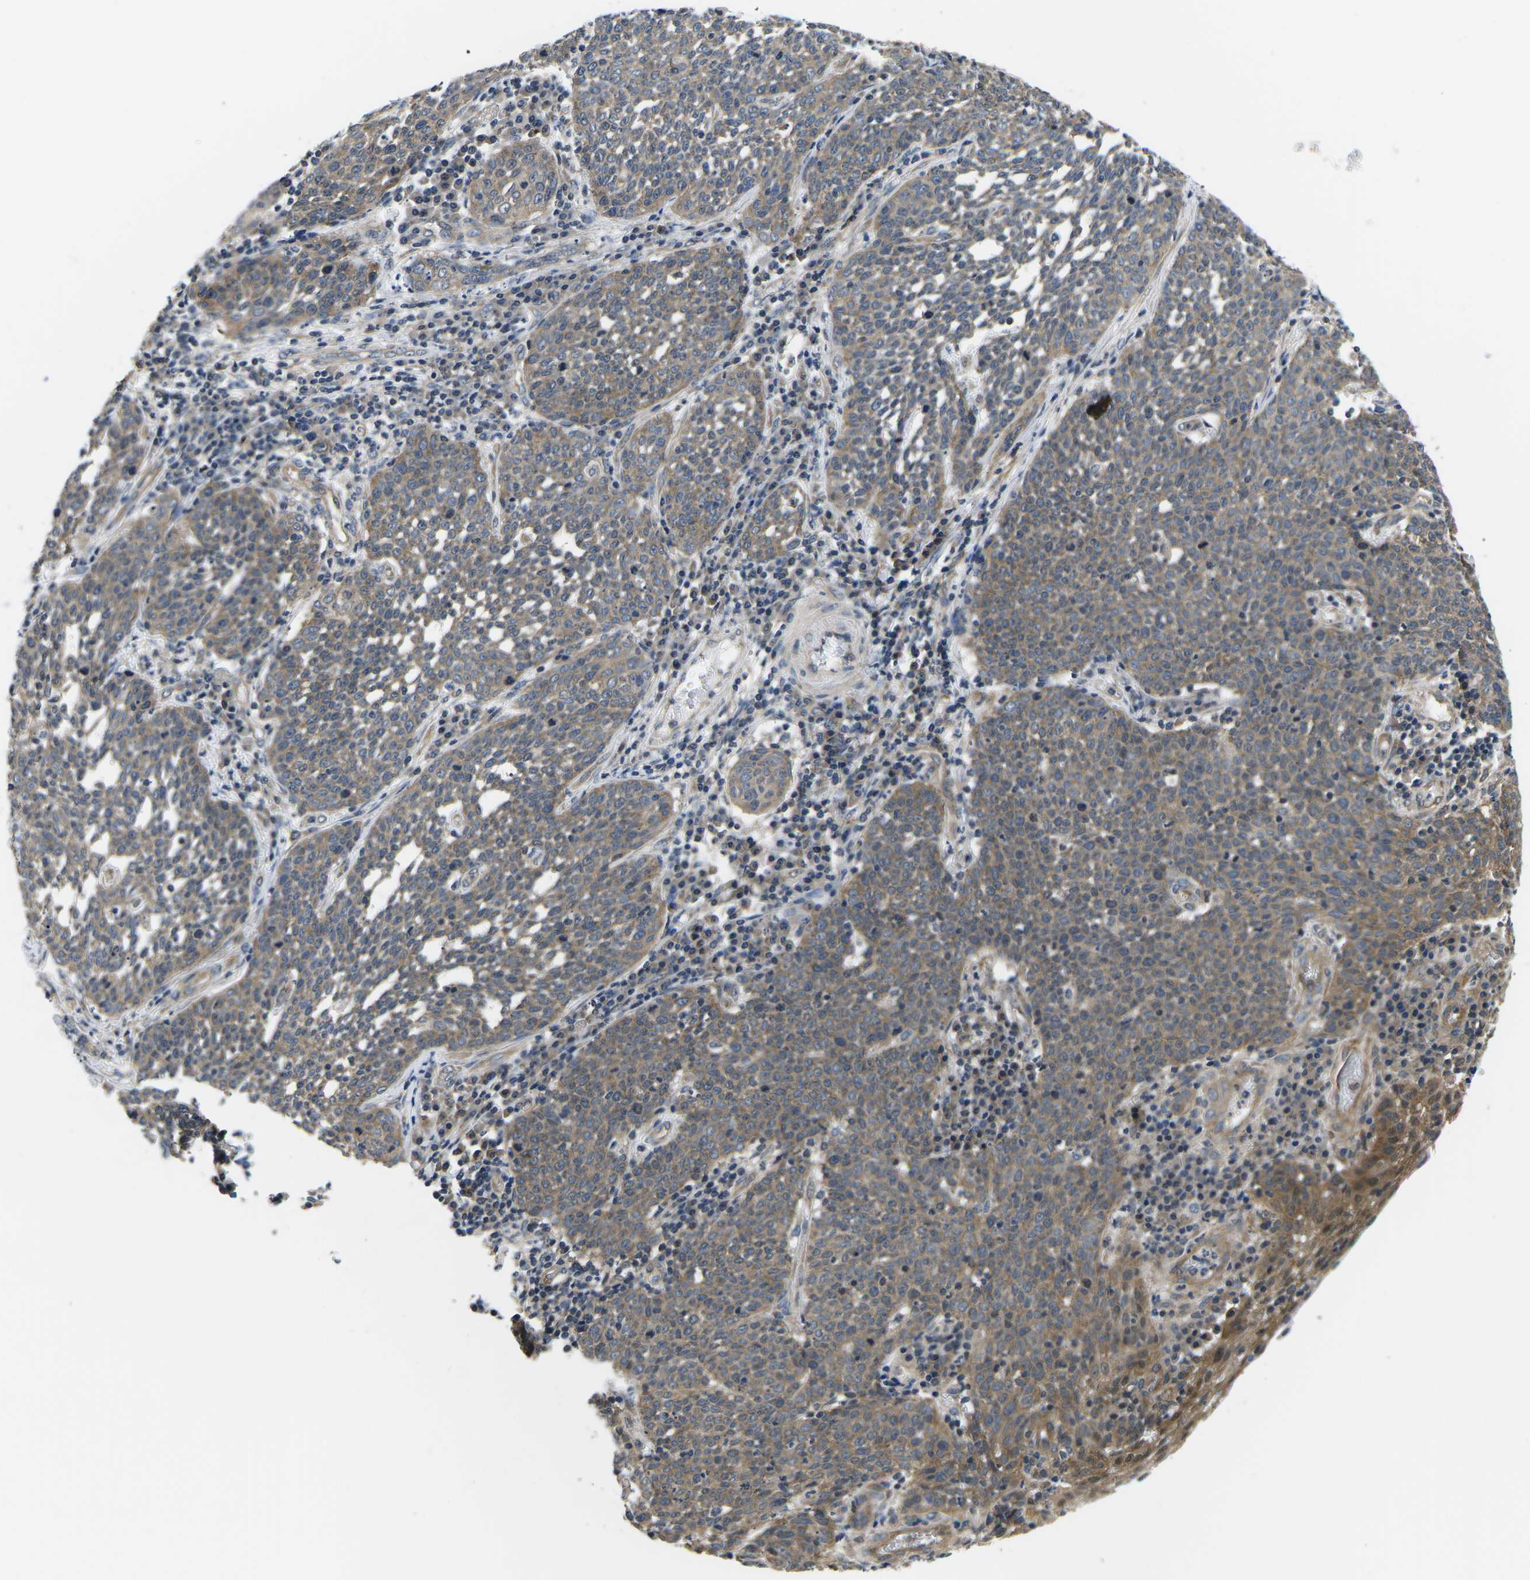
{"staining": {"intensity": "moderate", "quantity": ">75%", "location": "cytoplasmic/membranous"}, "tissue": "cervical cancer", "cell_type": "Tumor cells", "image_type": "cancer", "snomed": [{"axis": "morphology", "description": "Squamous cell carcinoma, NOS"}, {"axis": "topography", "description": "Cervix"}], "caption": "Tumor cells demonstrate medium levels of moderate cytoplasmic/membranous expression in about >75% of cells in squamous cell carcinoma (cervical).", "gene": "GSK3B", "patient": {"sex": "female", "age": 34}}